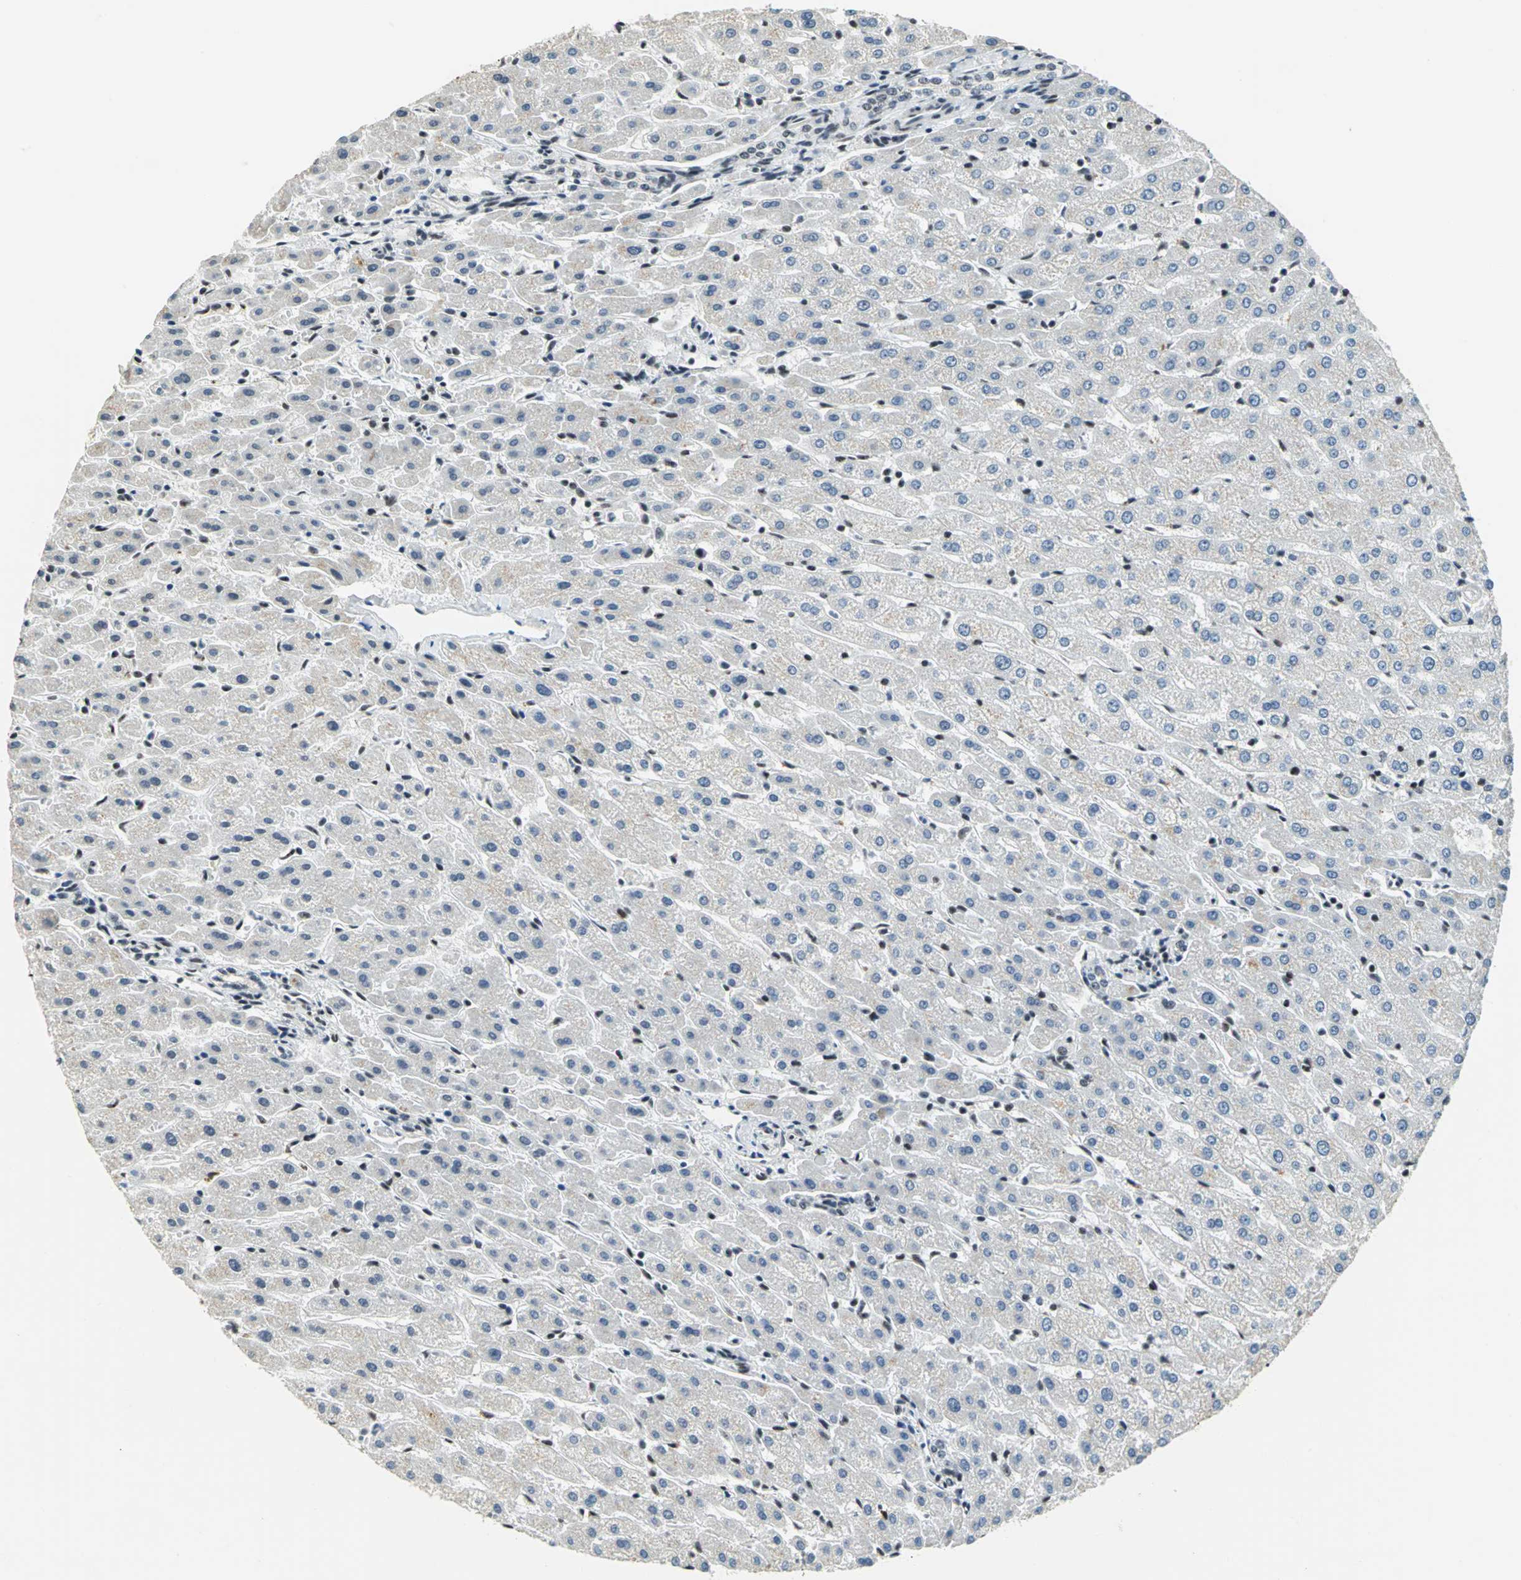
{"staining": {"intensity": "negative", "quantity": "none", "location": "none"}, "tissue": "liver", "cell_type": "Cholangiocytes", "image_type": "normal", "snomed": [{"axis": "morphology", "description": "Normal tissue, NOS"}, {"axis": "morphology", "description": "Fibrosis, NOS"}, {"axis": "topography", "description": "Liver"}], "caption": "The image reveals no staining of cholangiocytes in unremarkable liver.", "gene": "UBTF", "patient": {"sex": "female", "age": 29}}